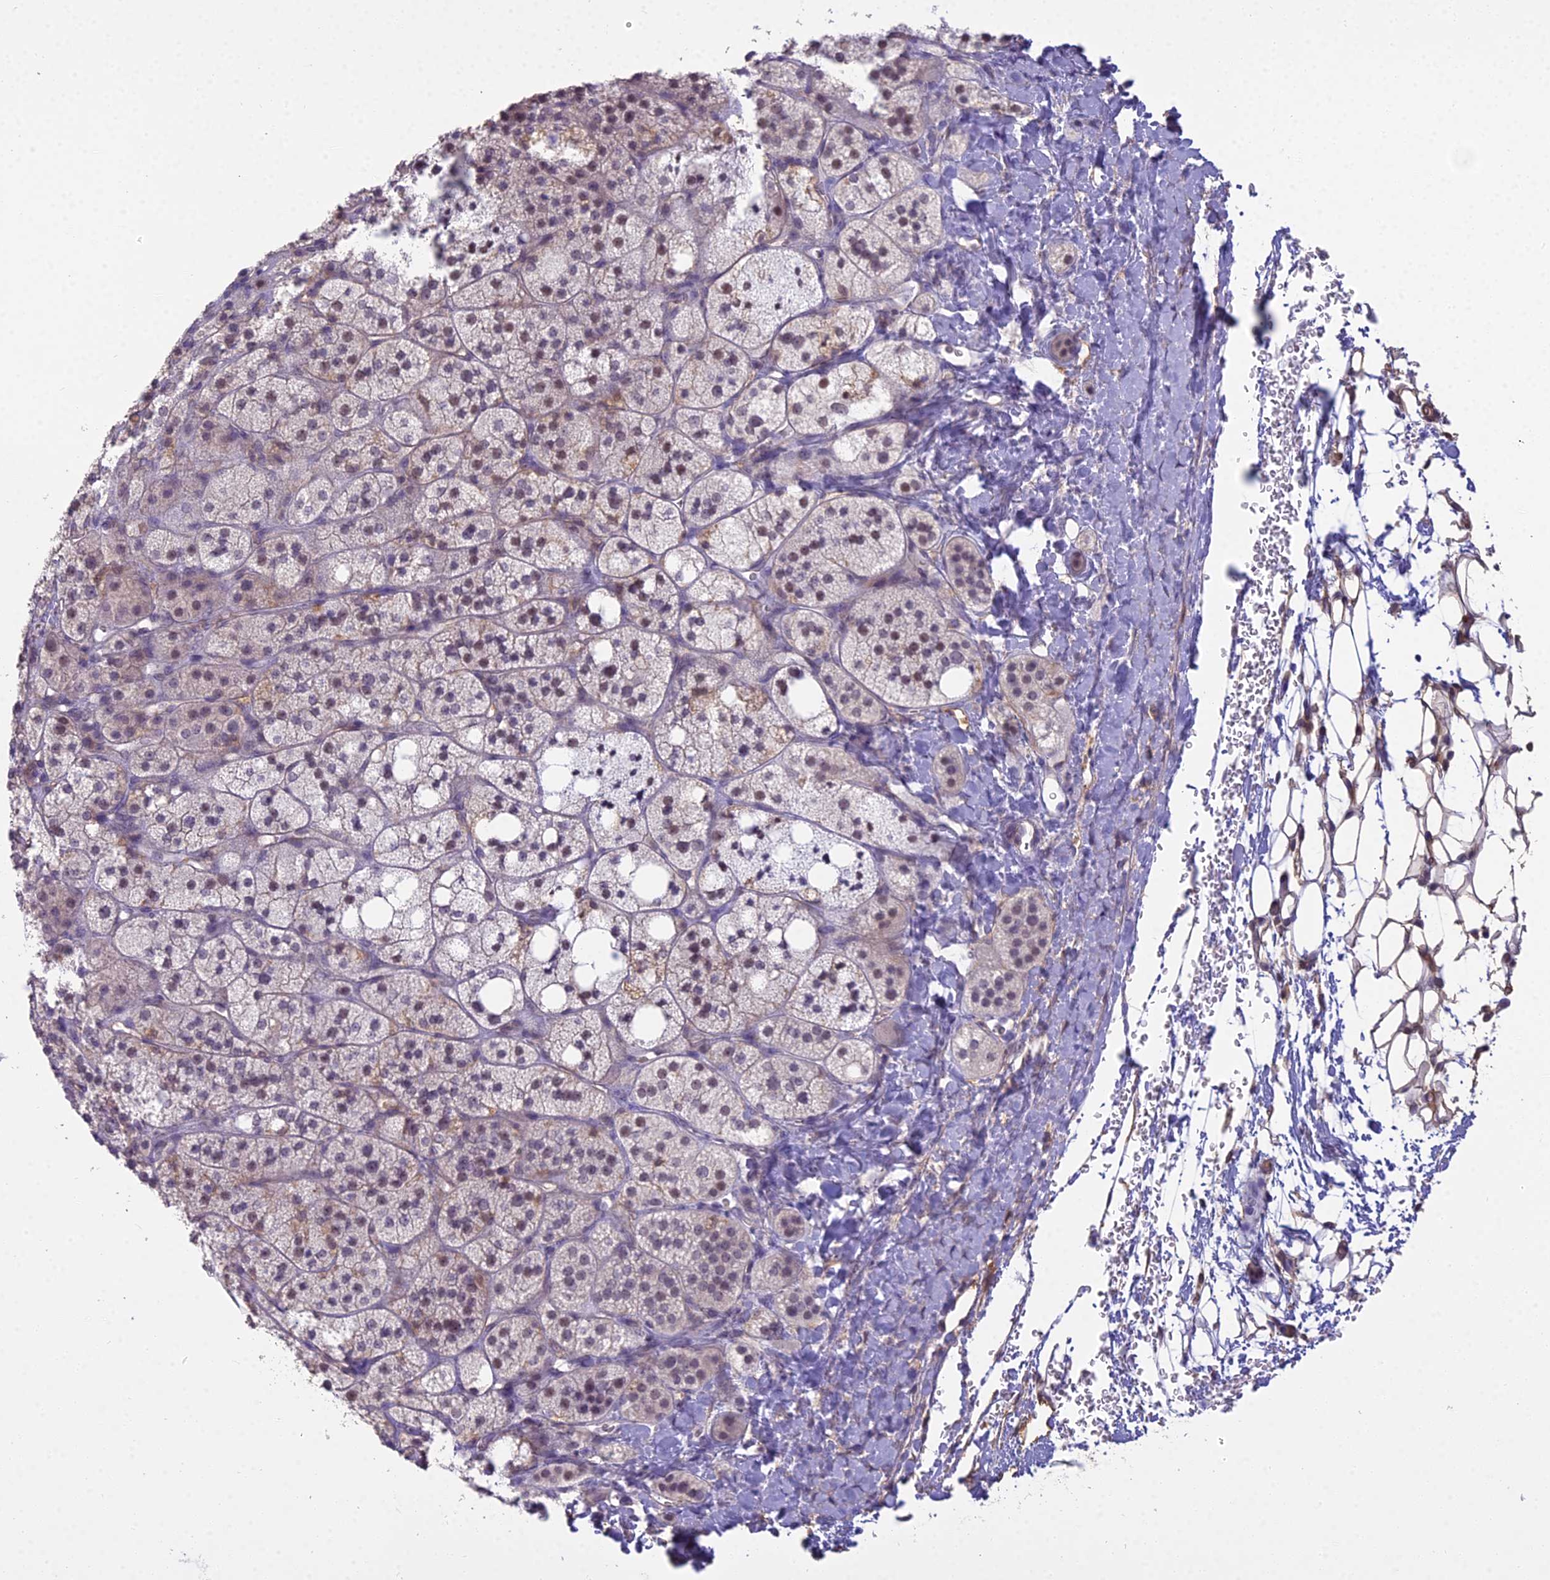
{"staining": {"intensity": "weak", "quantity": "<25%", "location": "cytoplasmic/membranous,nuclear"}, "tissue": "adrenal gland", "cell_type": "Glandular cells", "image_type": "normal", "snomed": [{"axis": "morphology", "description": "Normal tissue, NOS"}, {"axis": "topography", "description": "Adrenal gland"}], "caption": "Immunohistochemistry histopathology image of unremarkable human adrenal gland stained for a protein (brown), which demonstrates no expression in glandular cells.", "gene": "BLNK", "patient": {"sex": "male", "age": 61}}